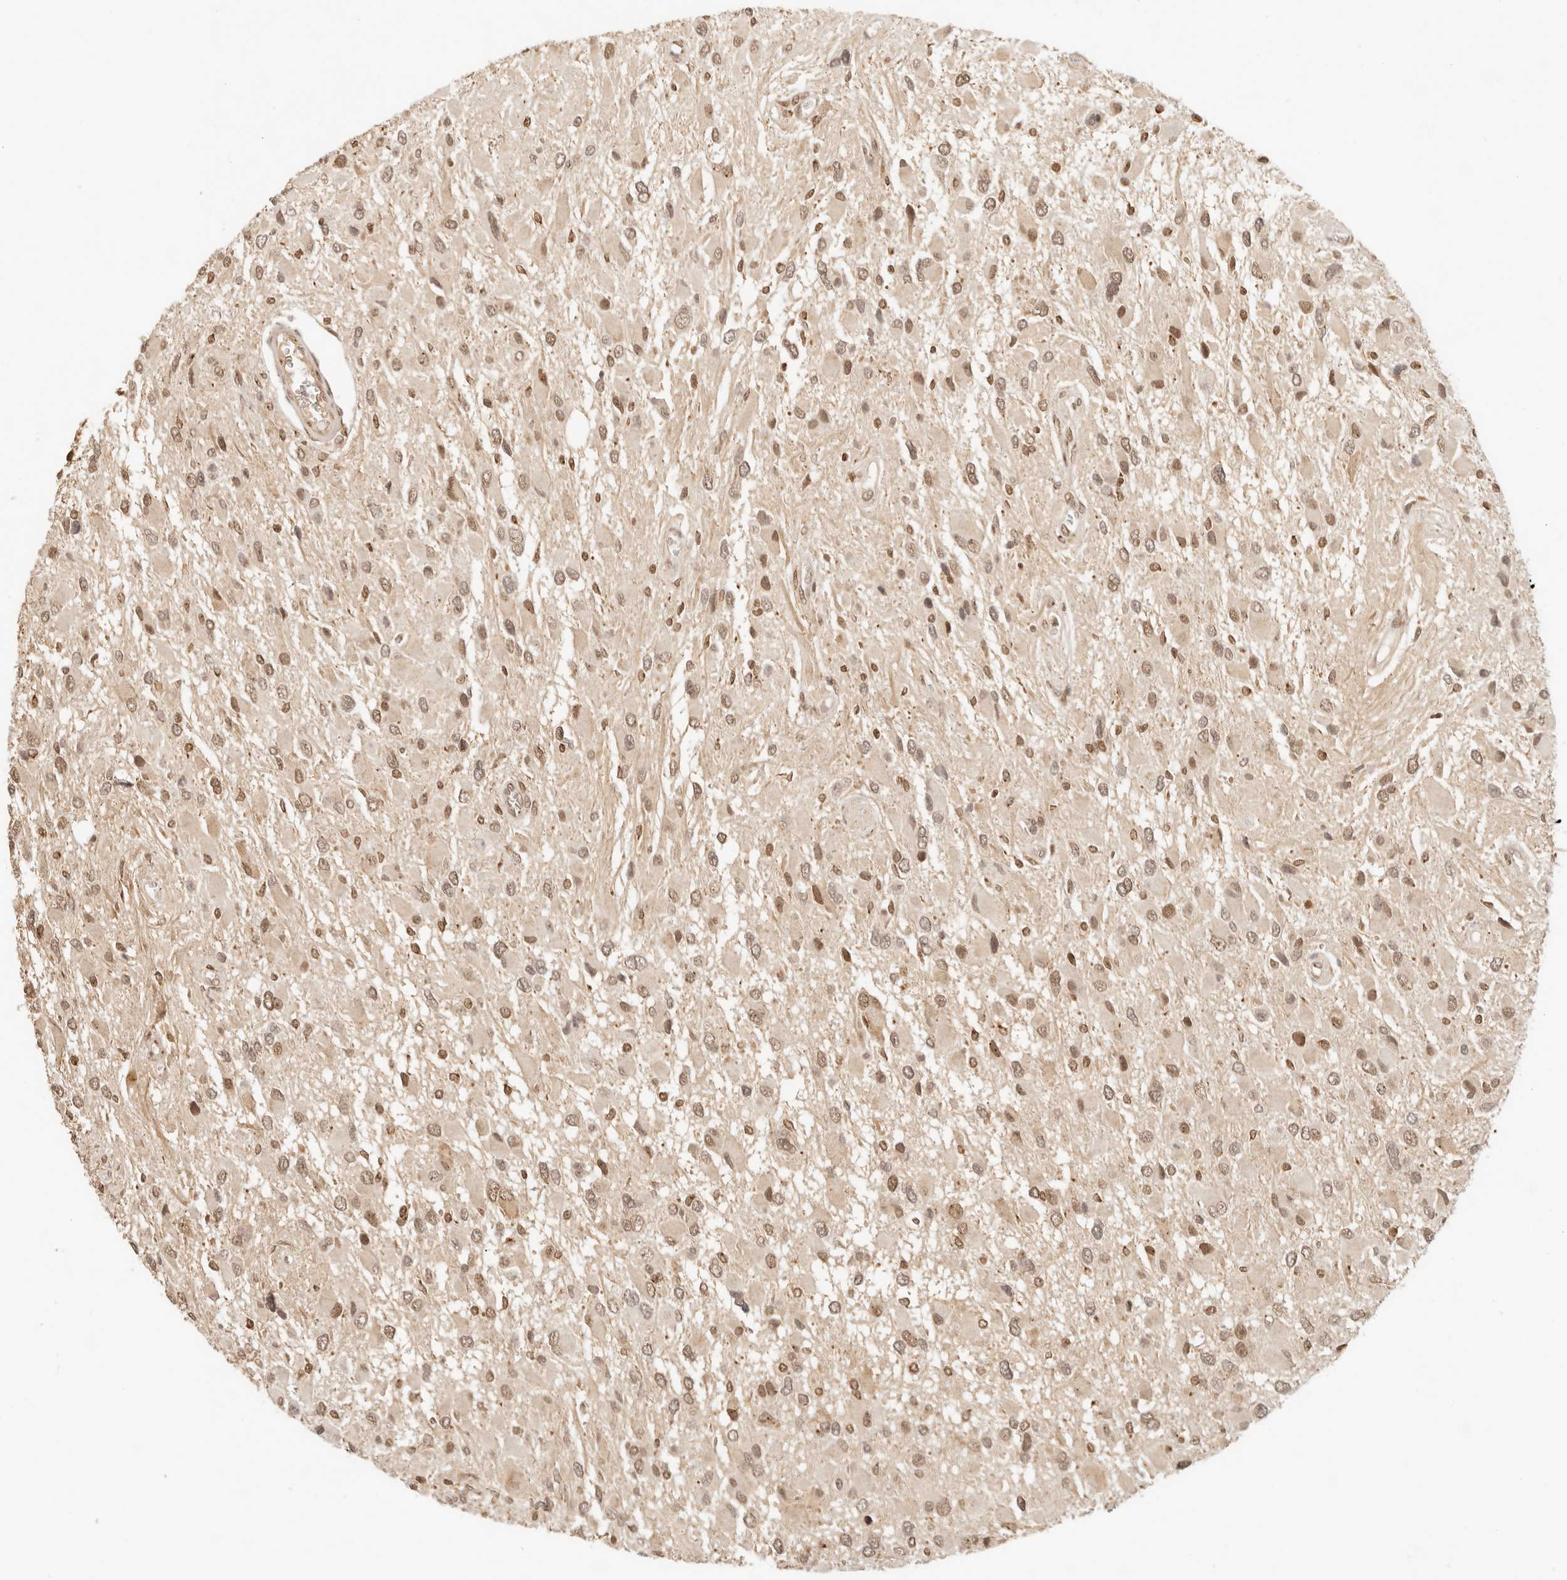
{"staining": {"intensity": "moderate", "quantity": ">75%", "location": "nuclear"}, "tissue": "glioma", "cell_type": "Tumor cells", "image_type": "cancer", "snomed": [{"axis": "morphology", "description": "Glioma, malignant, High grade"}, {"axis": "topography", "description": "Brain"}], "caption": "Malignant glioma (high-grade) stained with IHC reveals moderate nuclear staining in approximately >75% of tumor cells.", "gene": "INTS11", "patient": {"sex": "male", "age": 53}}